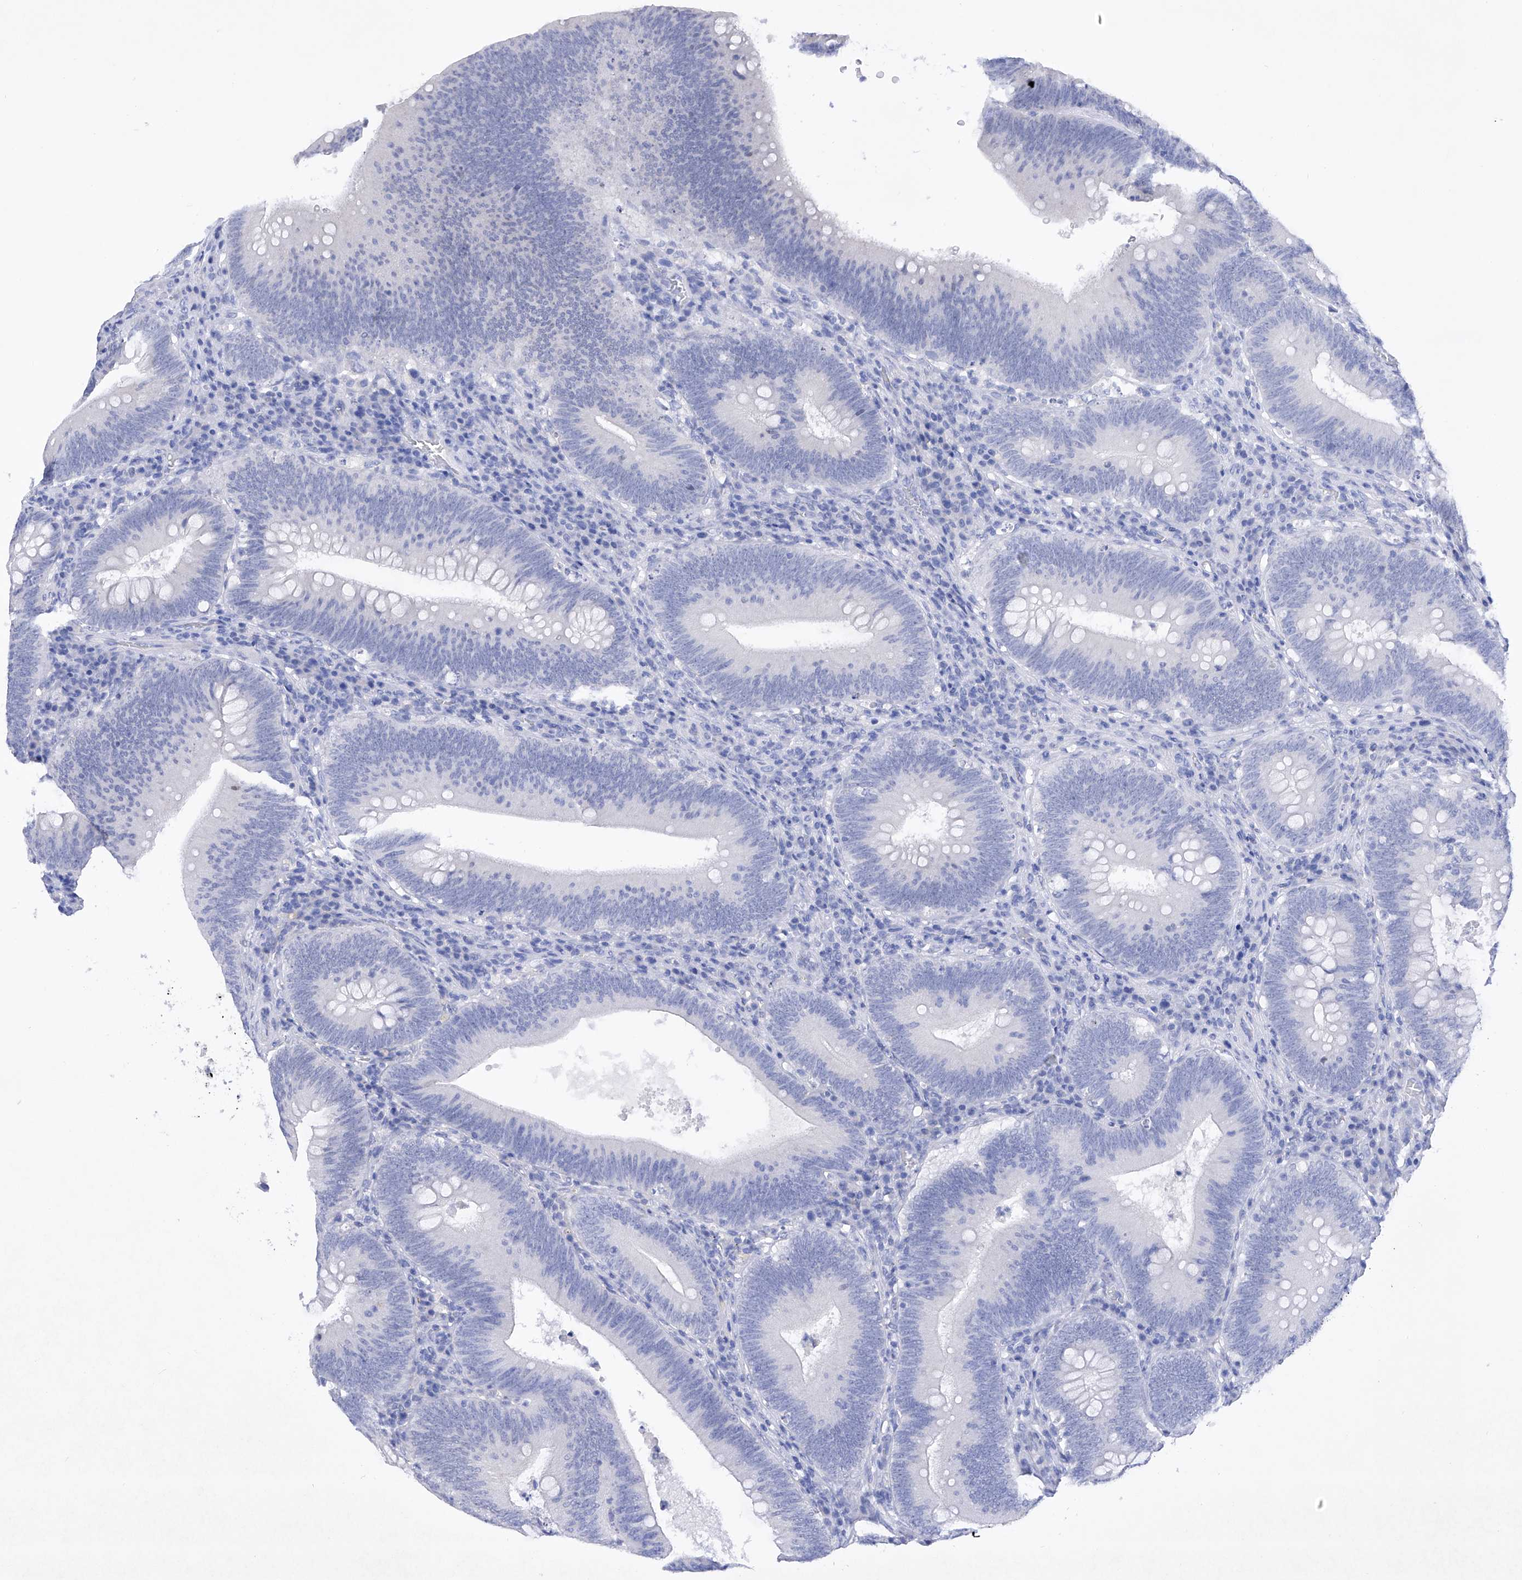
{"staining": {"intensity": "negative", "quantity": "none", "location": "none"}, "tissue": "colorectal cancer", "cell_type": "Tumor cells", "image_type": "cancer", "snomed": [{"axis": "morphology", "description": "Normal tissue, NOS"}, {"axis": "topography", "description": "Colon"}], "caption": "IHC photomicrograph of neoplastic tissue: colorectal cancer stained with DAB exhibits no significant protein expression in tumor cells. (Immunohistochemistry (ihc), brightfield microscopy, high magnification).", "gene": "BARX2", "patient": {"sex": "female", "age": 82}}